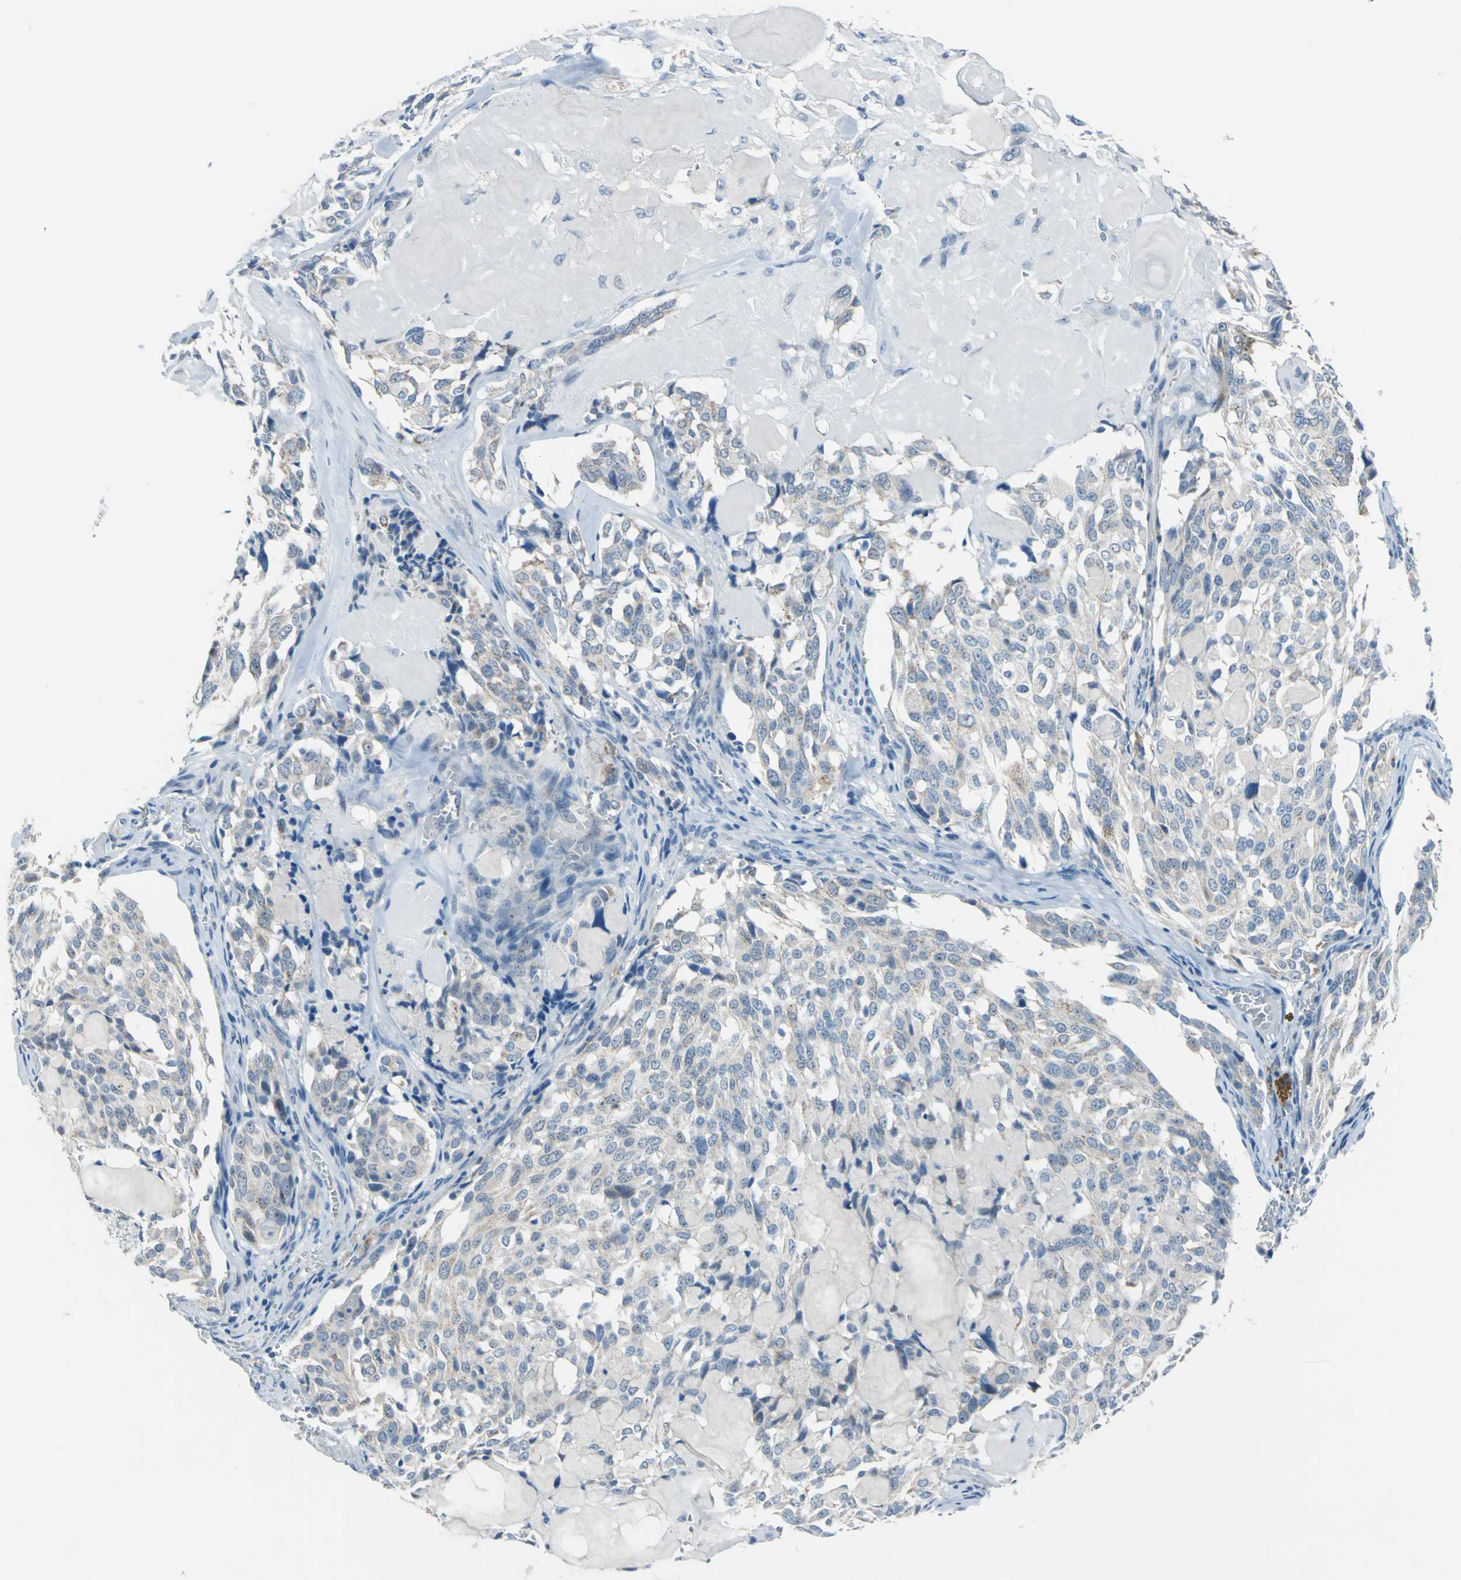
{"staining": {"intensity": "weak", "quantity": "<25%", "location": "cytoplasmic/membranous"}, "tissue": "thyroid cancer", "cell_type": "Tumor cells", "image_type": "cancer", "snomed": [{"axis": "morphology", "description": "Carcinoma, NOS"}, {"axis": "morphology", "description": "Carcinoid, malignant, NOS"}, {"axis": "topography", "description": "Thyroid gland"}], "caption": "The histopathology image reveals no staining of tumor cells in thyroid cancer.", "gene": "MUC4", "patient": {"sex": "male", "age": 33}}